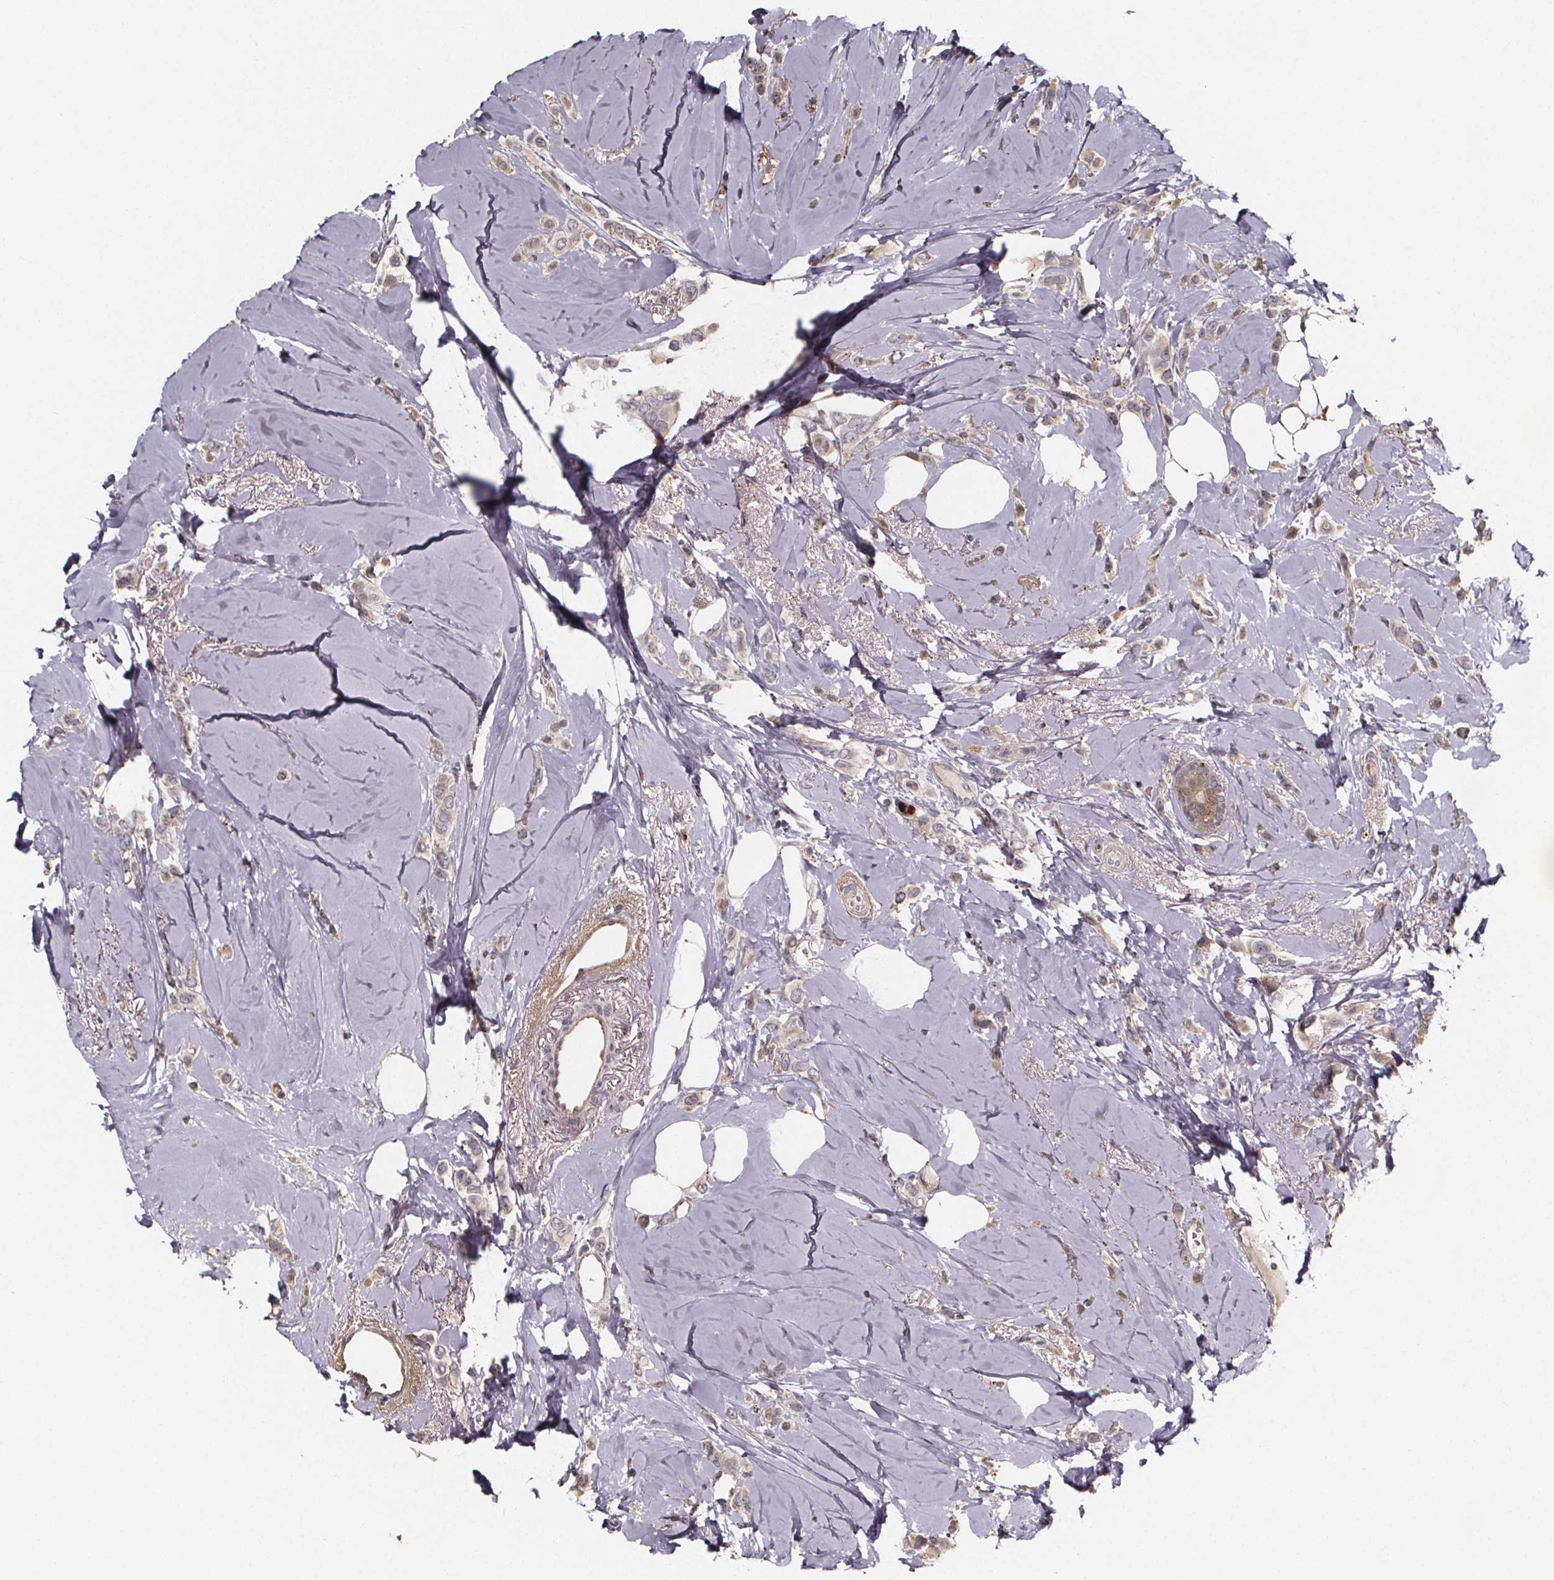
{"staining": {"intensity": "weak", "quantity": "25%-75%", "location": "cytoplasmic/membranous"}, "tissue": "breast cancer", "cell_type": "Tumor cells", "image_type": "cancer", "snomed": [{"axis": "morphology", "description": "Lobular carcinoma"}, {"axis": "topography", "description": "Breast"}], "caption": "The histopathology image exhibits immunohistochemical staining of breast cancer (lobular carcinoma). There is weak cytoplasmic/membranous positivity is present in approximately 25%-75% of tumor cells. (IHC, brightfield microscopy, high magnification).", "gene": "ZNF879", "patient": {"sex": "female", "age": 66}}